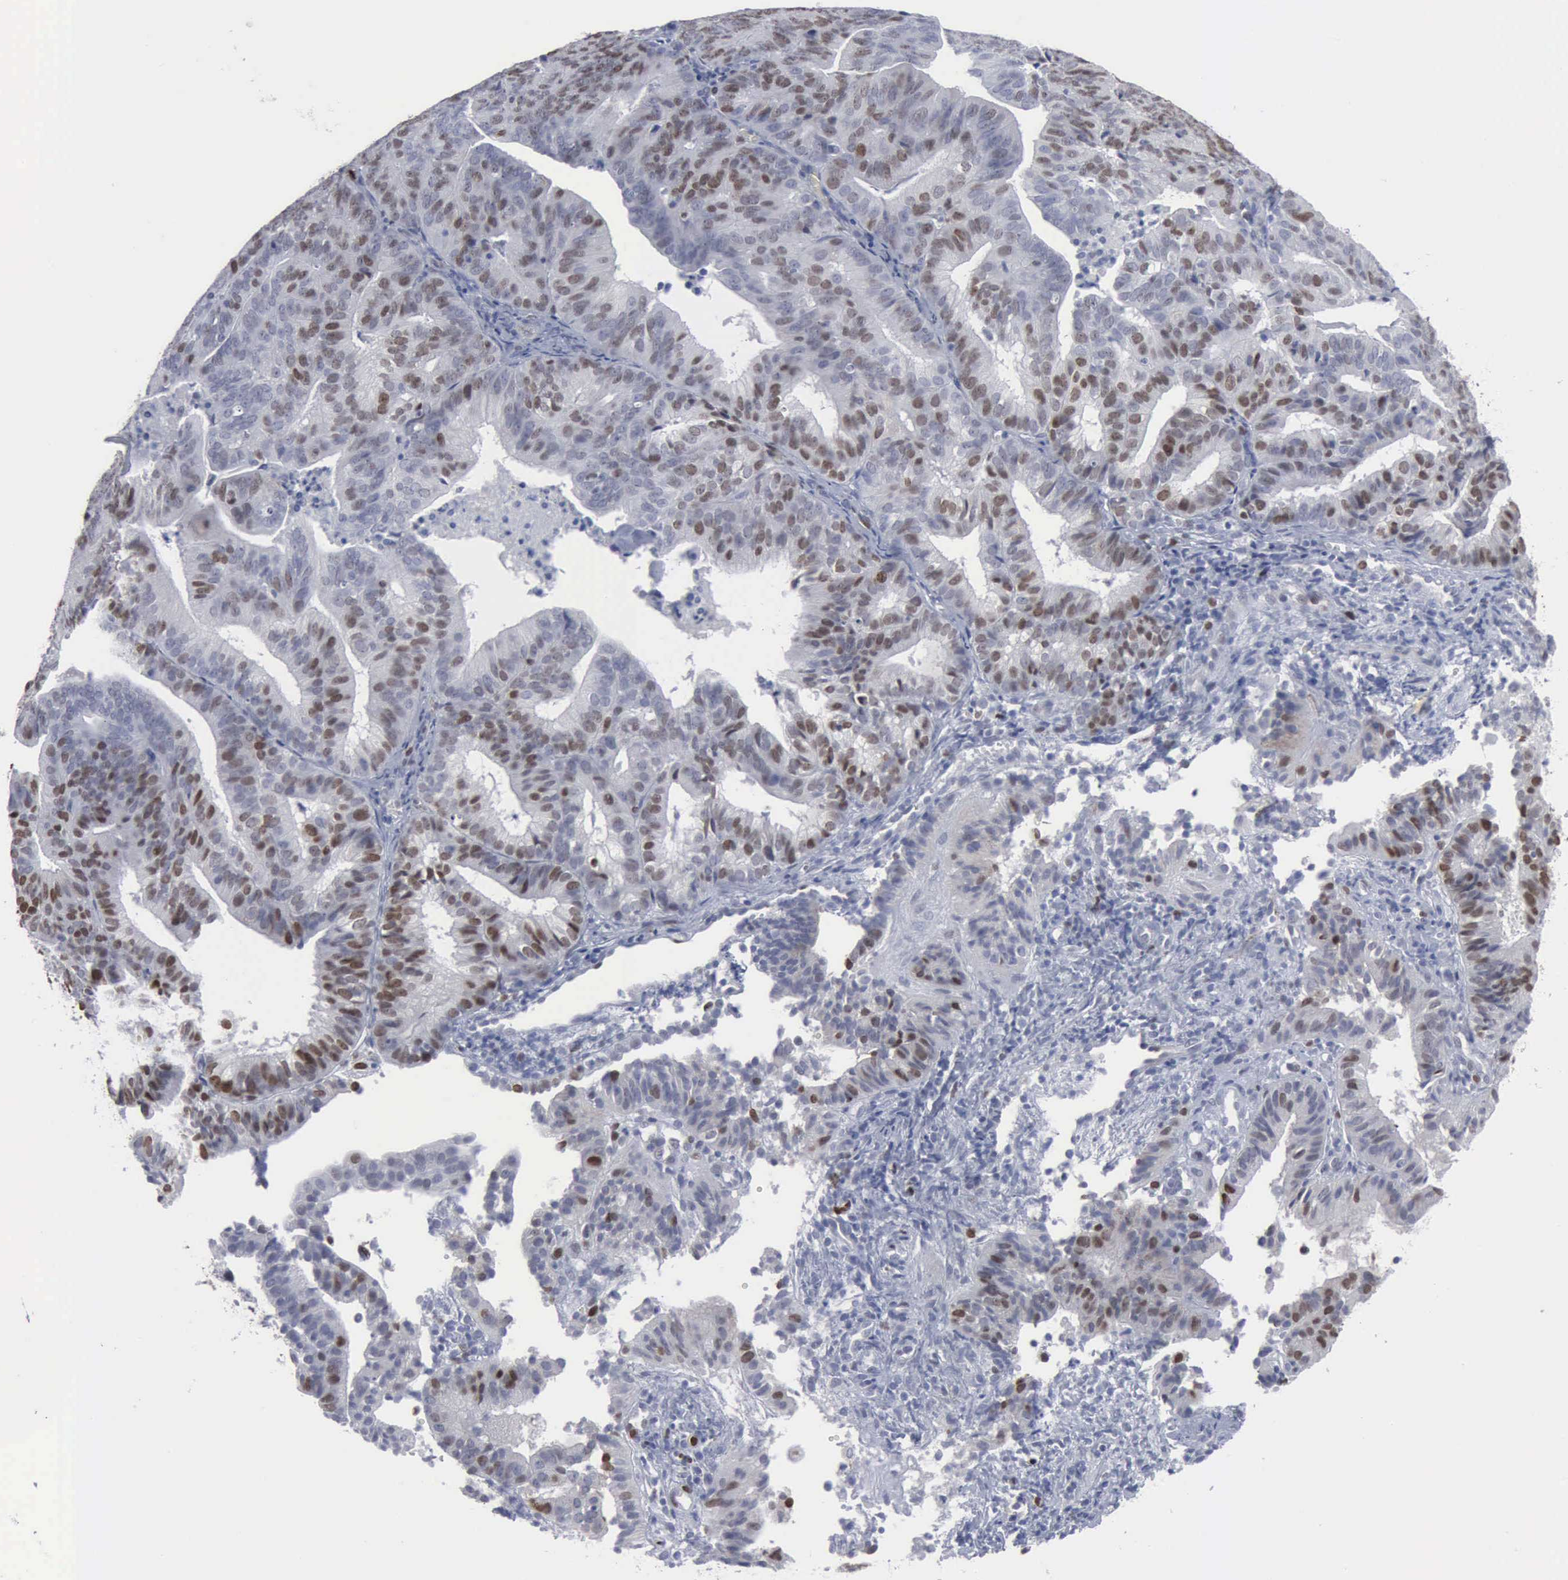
{"staining": {"intensity": "moderate", "quantity": "<25%", "location": "nuclear"}, "tissue": "cervical cancer", "cell_type": "Tumor cells", "image_type": "cancer", "snomed": [{"axis": "morphology", "description": "Adenocarcinoma, NOS"}, {"axis": "topography", "description": "Cervix"}], "caption": "DAB (3,3'-diaminobenzidine) immunohistochemical staining of human cervical cancer (adenocarcinoma) demonstrates moderate nuclear protein staining in approximately <25% of tumor cells.", "gene": "MCM5", "patient": {"sex": "female", "age": 60}}